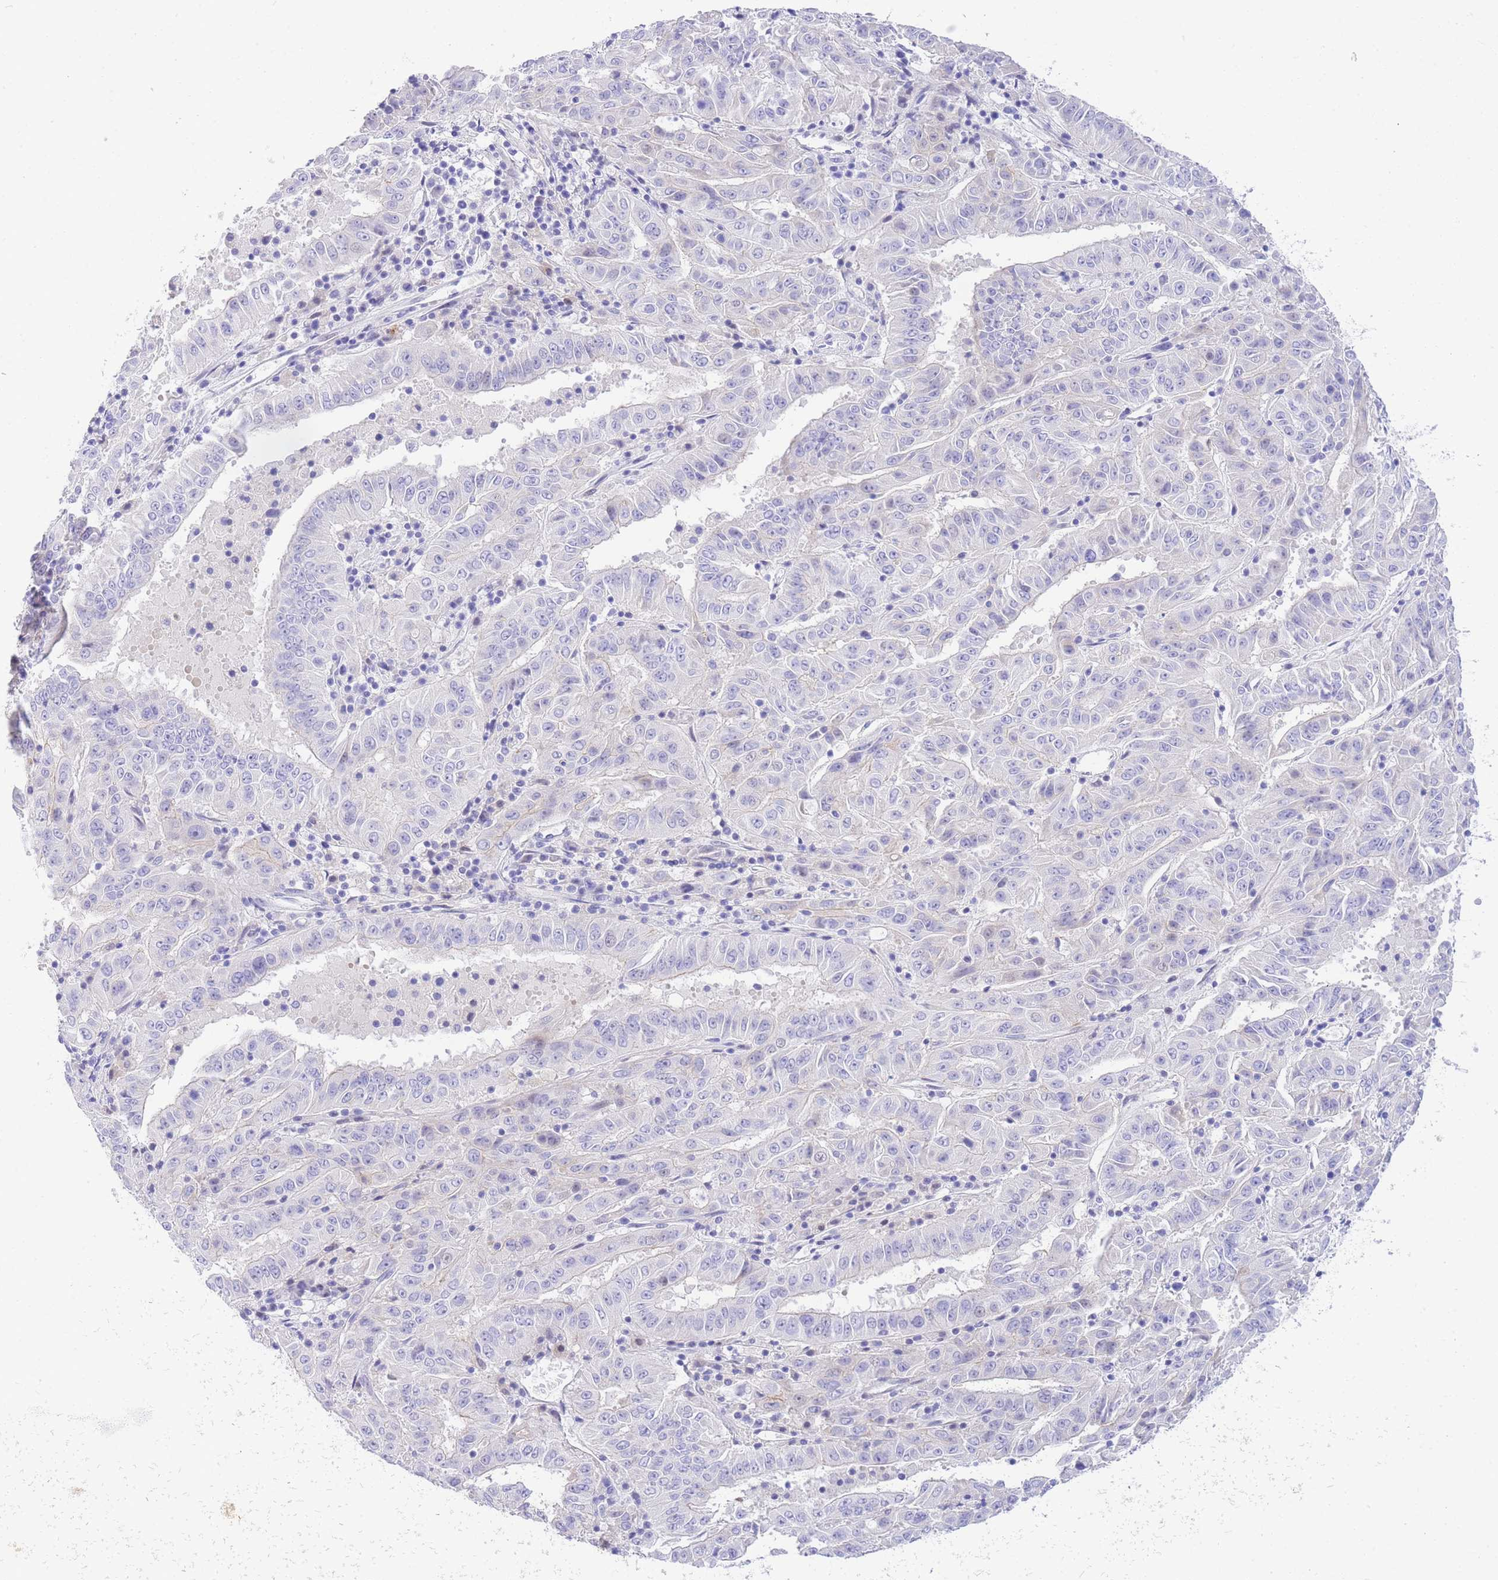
{"staining": {"intensity": "negative", "quantity": "none", "location": "none"}, "tissue": "pancreatic cancer", "cell_type": "Tumor cells", "image_type": "cancer", "snomed": [{"axis": "morphology", "description": "Adenocarcinoma, NOS"}, {"axis": "topography", "description": "Pancreas"}], "caption": "Immunohistochemistry (IHC) photomicrograph of neoplastic tissue: human pancreatic cancer stained with DAB (3,3'-diaminobenzidine) shows no significant protein staining in tumor cells.", "gene": "TIFAB", "patient": {"sex": "male", "age": 63}}